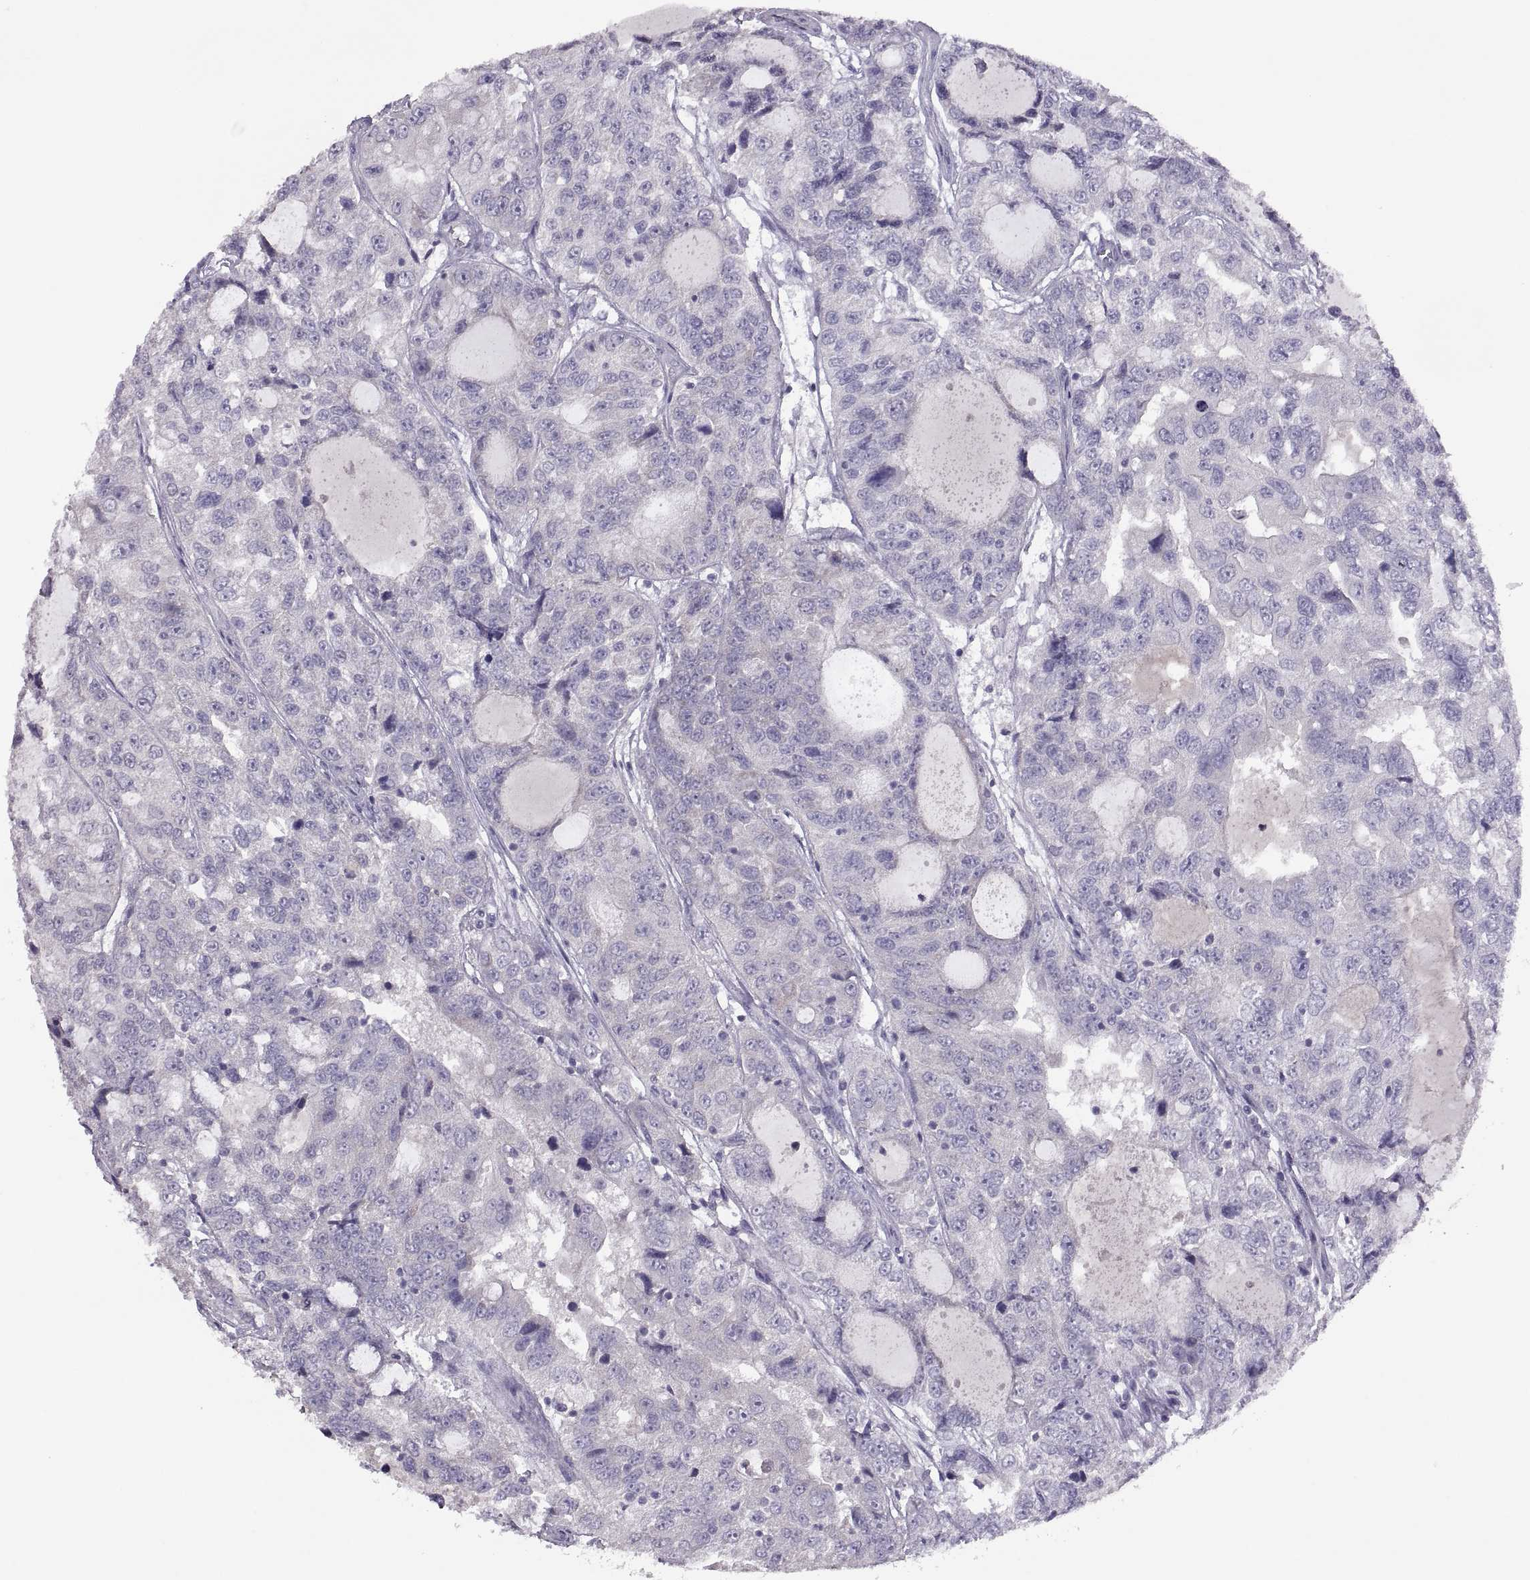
{"staining": {"intensity": "negative", "quantity": "none", "location": "none"}, "tissue": "urothelial cancer", "cell_type": "Tumor cells", "image_type": "cancer", "snomed": [{"axis": "morphology", "description": "Urothelial carcinoma, NOS"}, {"axis": "morphology", "description": "Urothelial carcinoma, High grade"}, {"axis": "topography", "description": "Urinary bladder"}], "caption": "Tumor cells are negative for protein expression in human urothelial cancer.", "gene": "TBX19", "patient": {"sex": "female", "age": 73}}